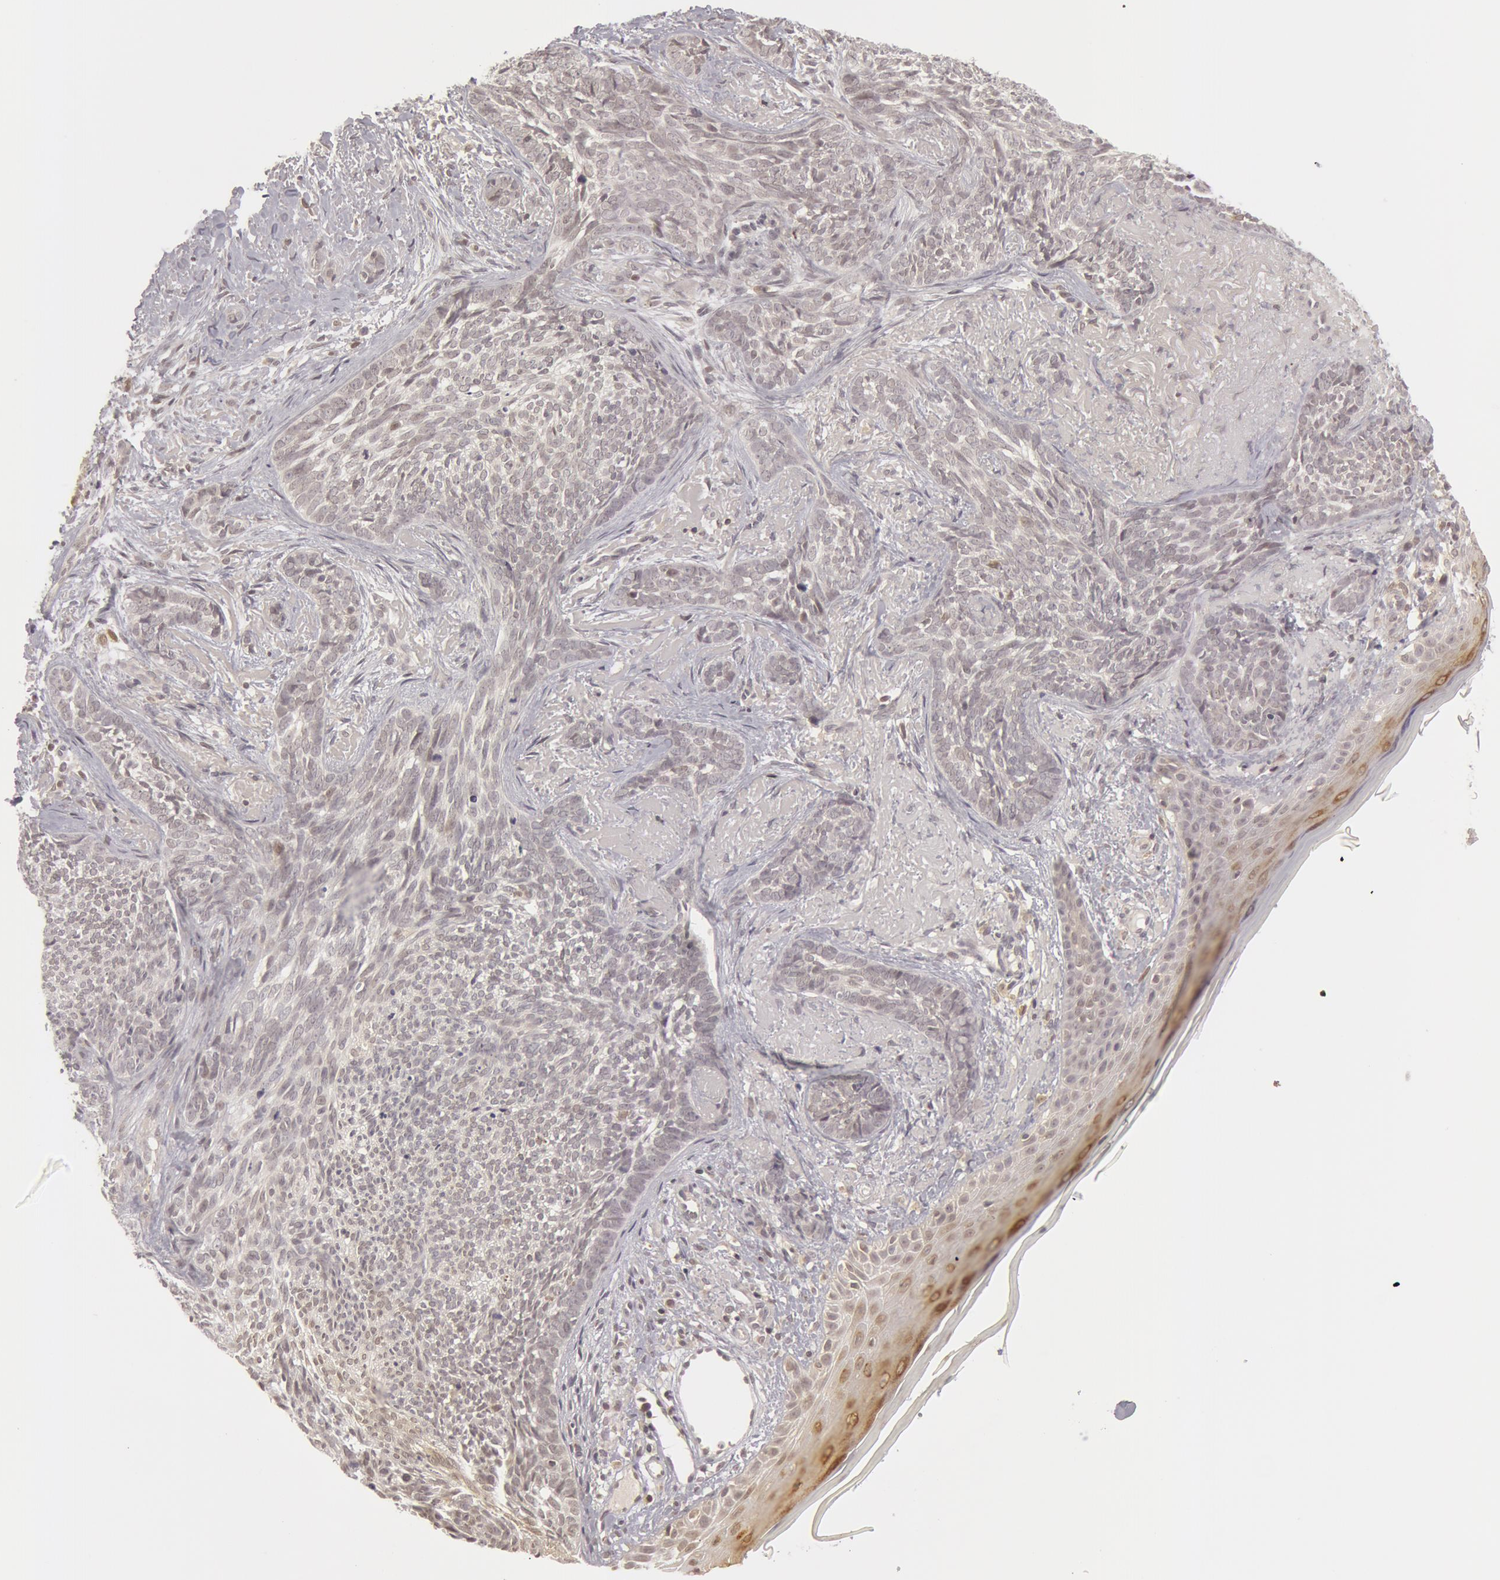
{"staining": {"intensity": "negative", "quantity": "none", "location": "none"}, "tissue": "skin cancer", "cell_type": "Tumor cells", "image_type": "cancer", "snomed": [{"axis": "morphology", "description": "Basal cell carcinoma"}, {"axis": "topography", "description": "Skin"}], "caption": "A micrograph of basal cell carcinoma (skin) stained for a protein shows no brown staining in tumor cells. The staining was performed using DAB to visualize the protein expression in brown, while the nuclei were stained in blue with hematoxylin (Magnification: 20x).", "gene": "OASL", "patient": {"sex": "female", "age": 81}}